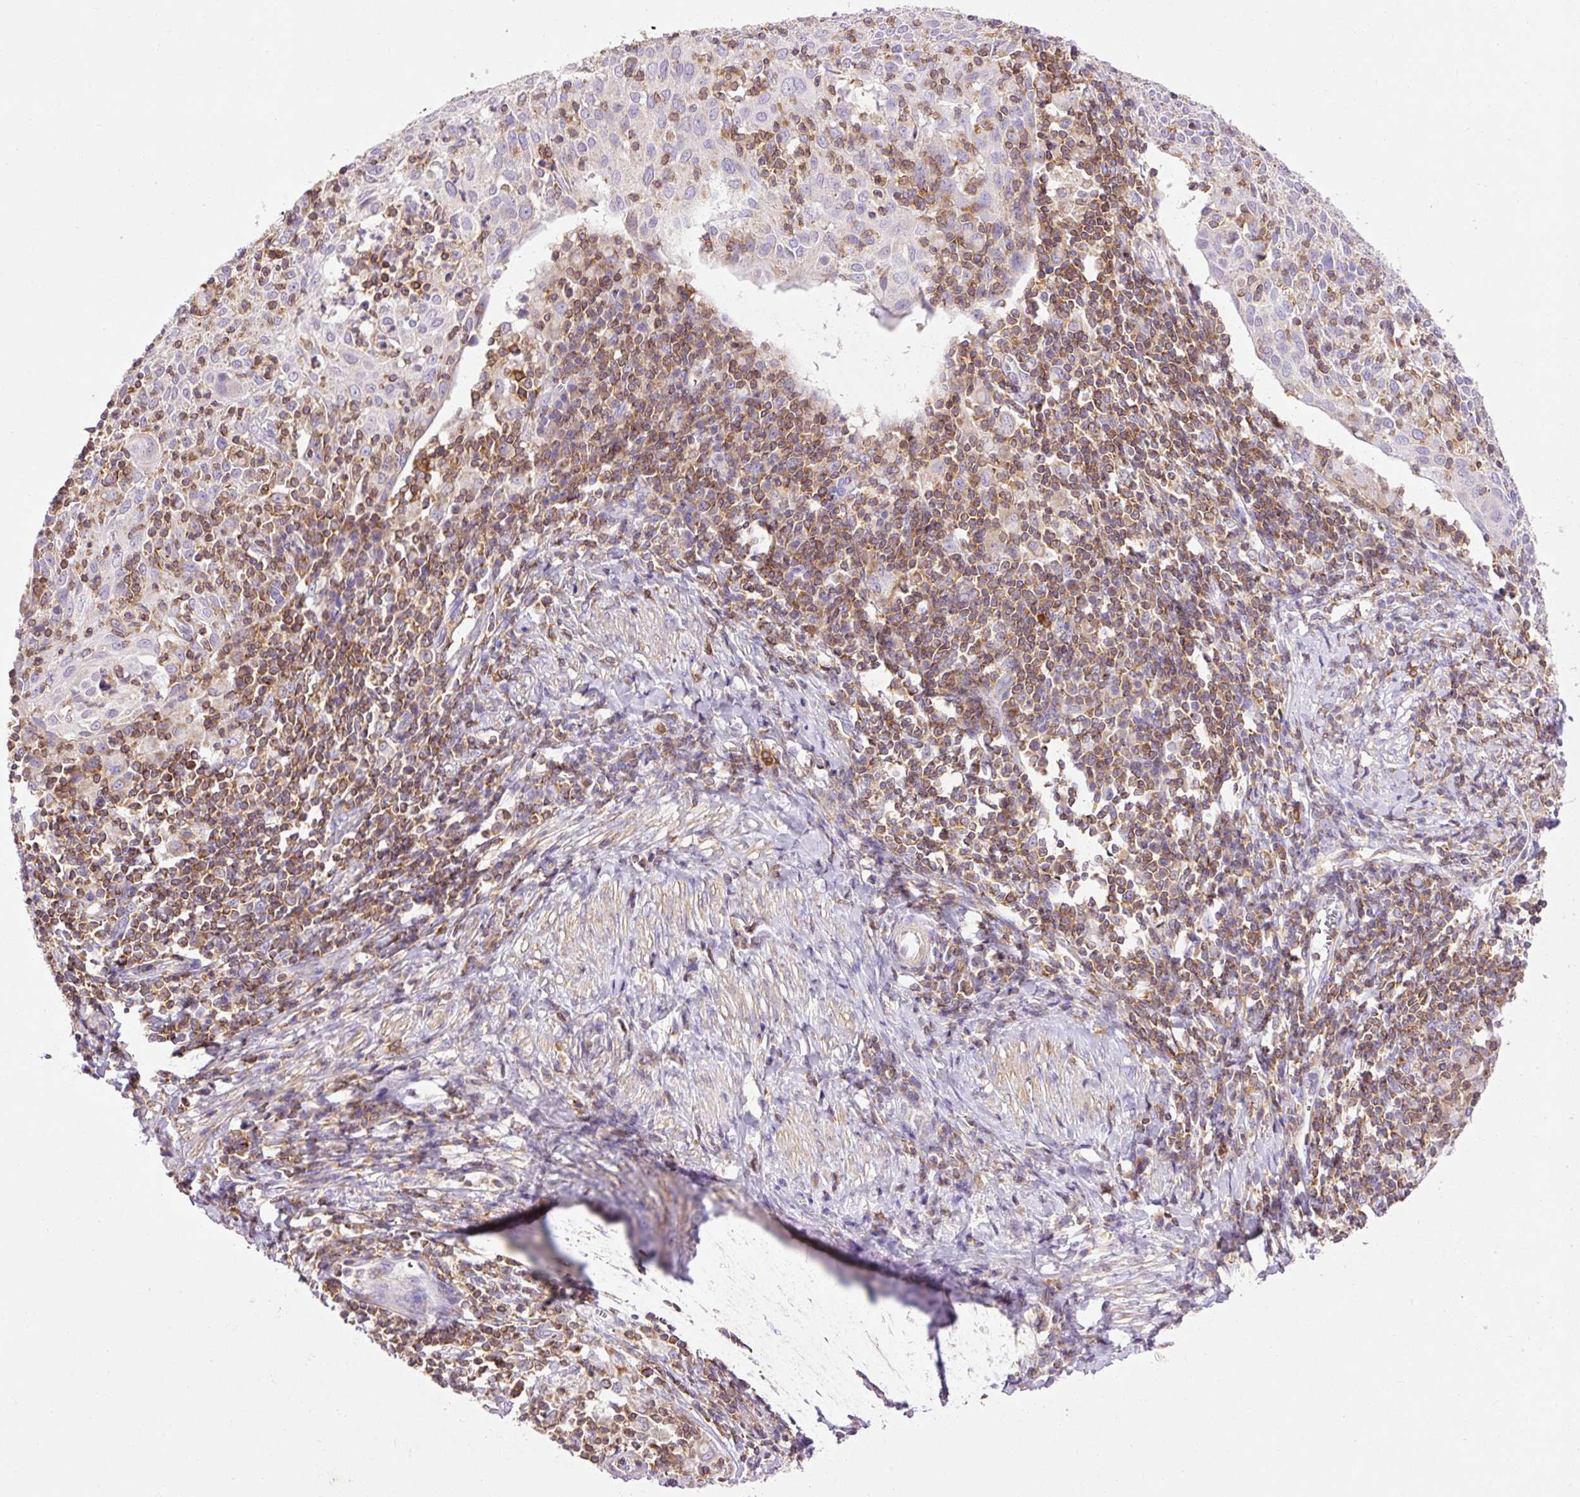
{"staining": {"intensity": "negative", "quantity": "none", "location": "none"}, "tissue": "cervical cancer", "cell_type": "Tumor cells", "image_type": "cancer", "snomed": [{"axis": "morphology", "description": "Squamous cell carcinoma, NOS"}, {"axis": "topography", "description": "Cervix"}], "caption": "Immunohistochemistry of human cervical cancer demonstrates no staining in tumor cells.", "gene": "IMMT", "patient": {"sex": "female", "age": 52}}